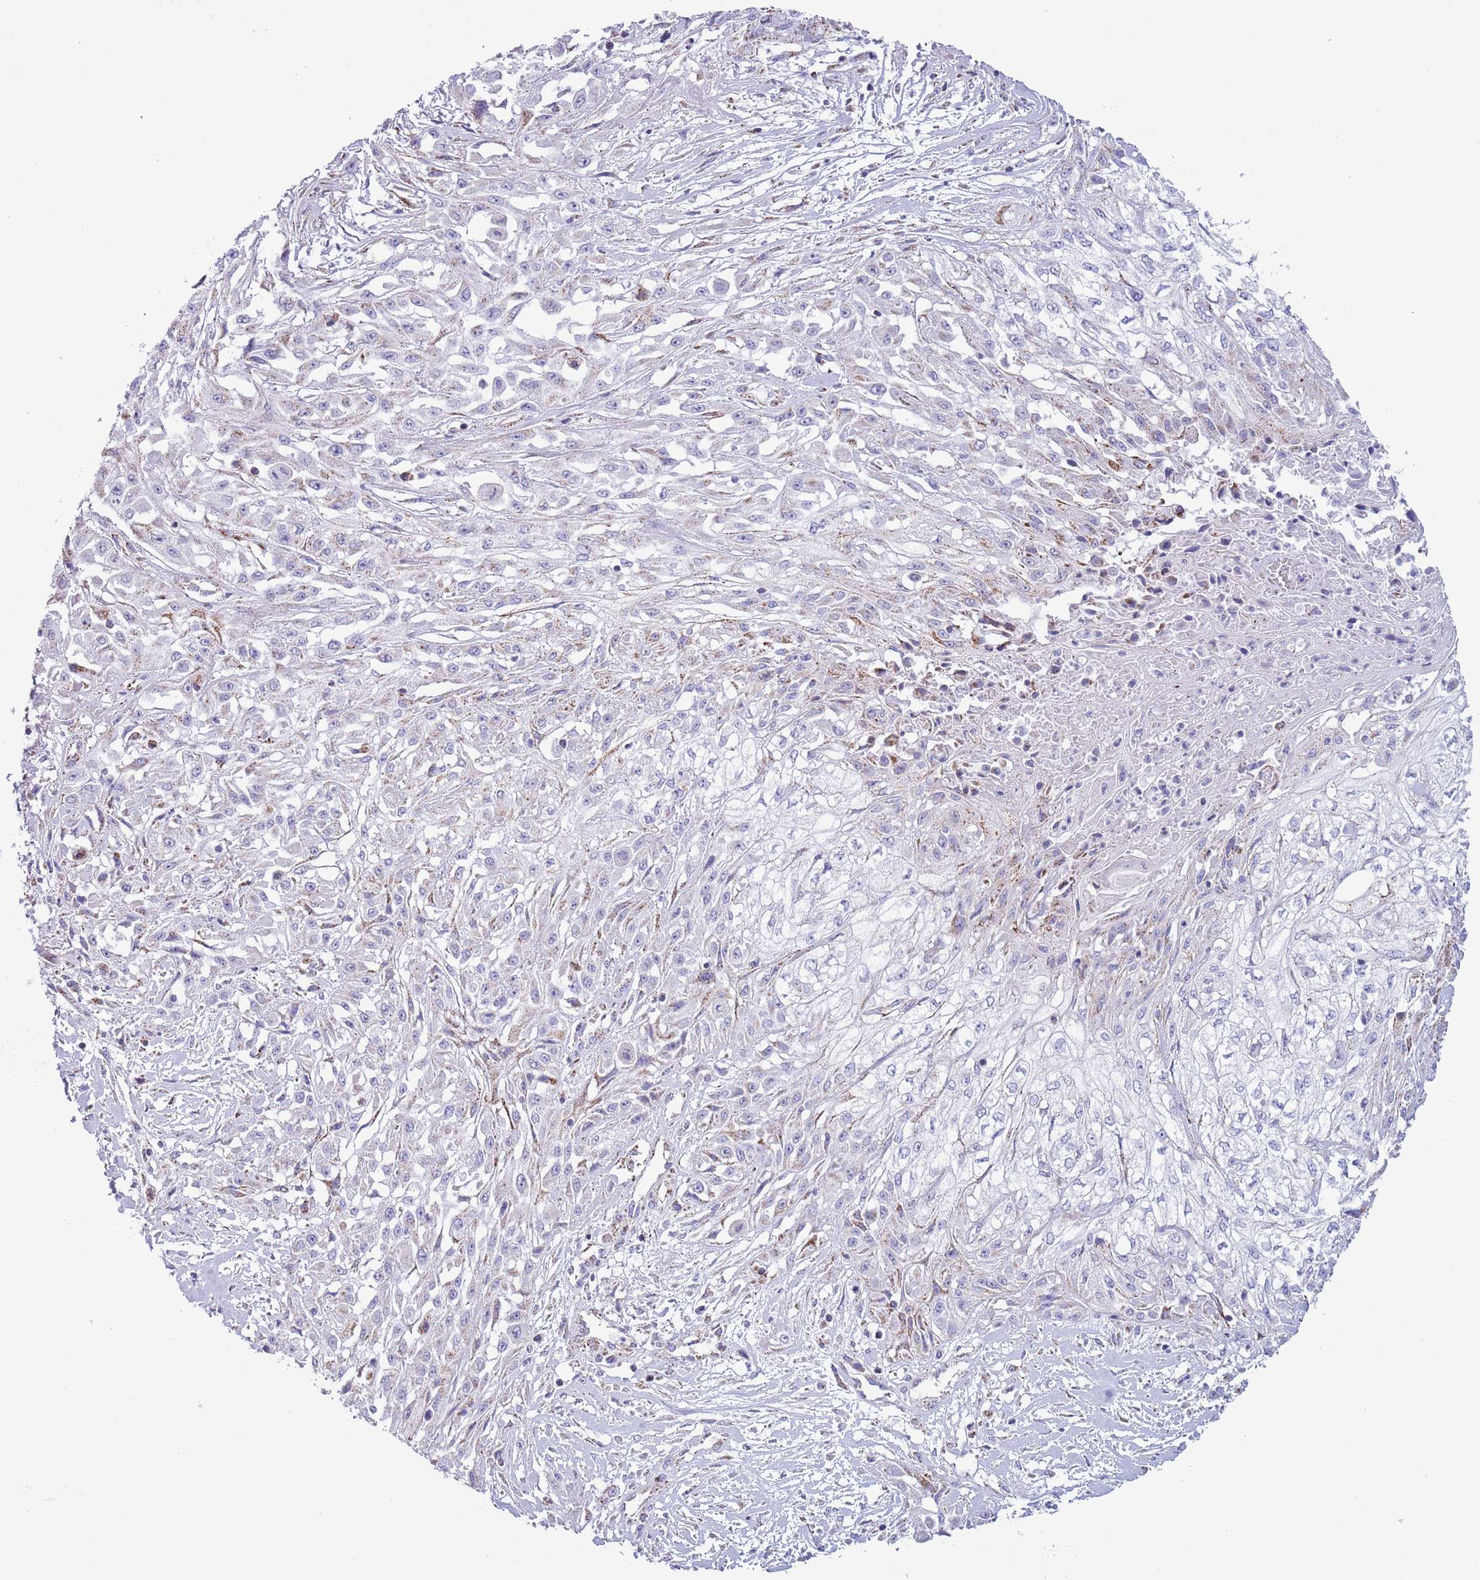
{"staining": {"intensity": "negative", "quantity": "none", "location": "none"}, "tissue": "skin cancer", "cell_type": "Tumor cells", "image_type": "cancer", "snomed": [{"axis": "morphology", "description": "Squamous cell carcinoma, NOS"}, {"axis": "morphology", "description": "Squamous cell carcinoma, metastatic, NOS"}, {"axis": "topography", "description": "Skin"}, {"axis": "topography", "description": "Lymph node"}], "caption": "This is an immunohistochemistry micrograph of squamous cell carcinoma (skin). There is no staining in tumor cells.", "gene": "ATP6V1B1", "patient": {"sex": "male", "age": 75}}